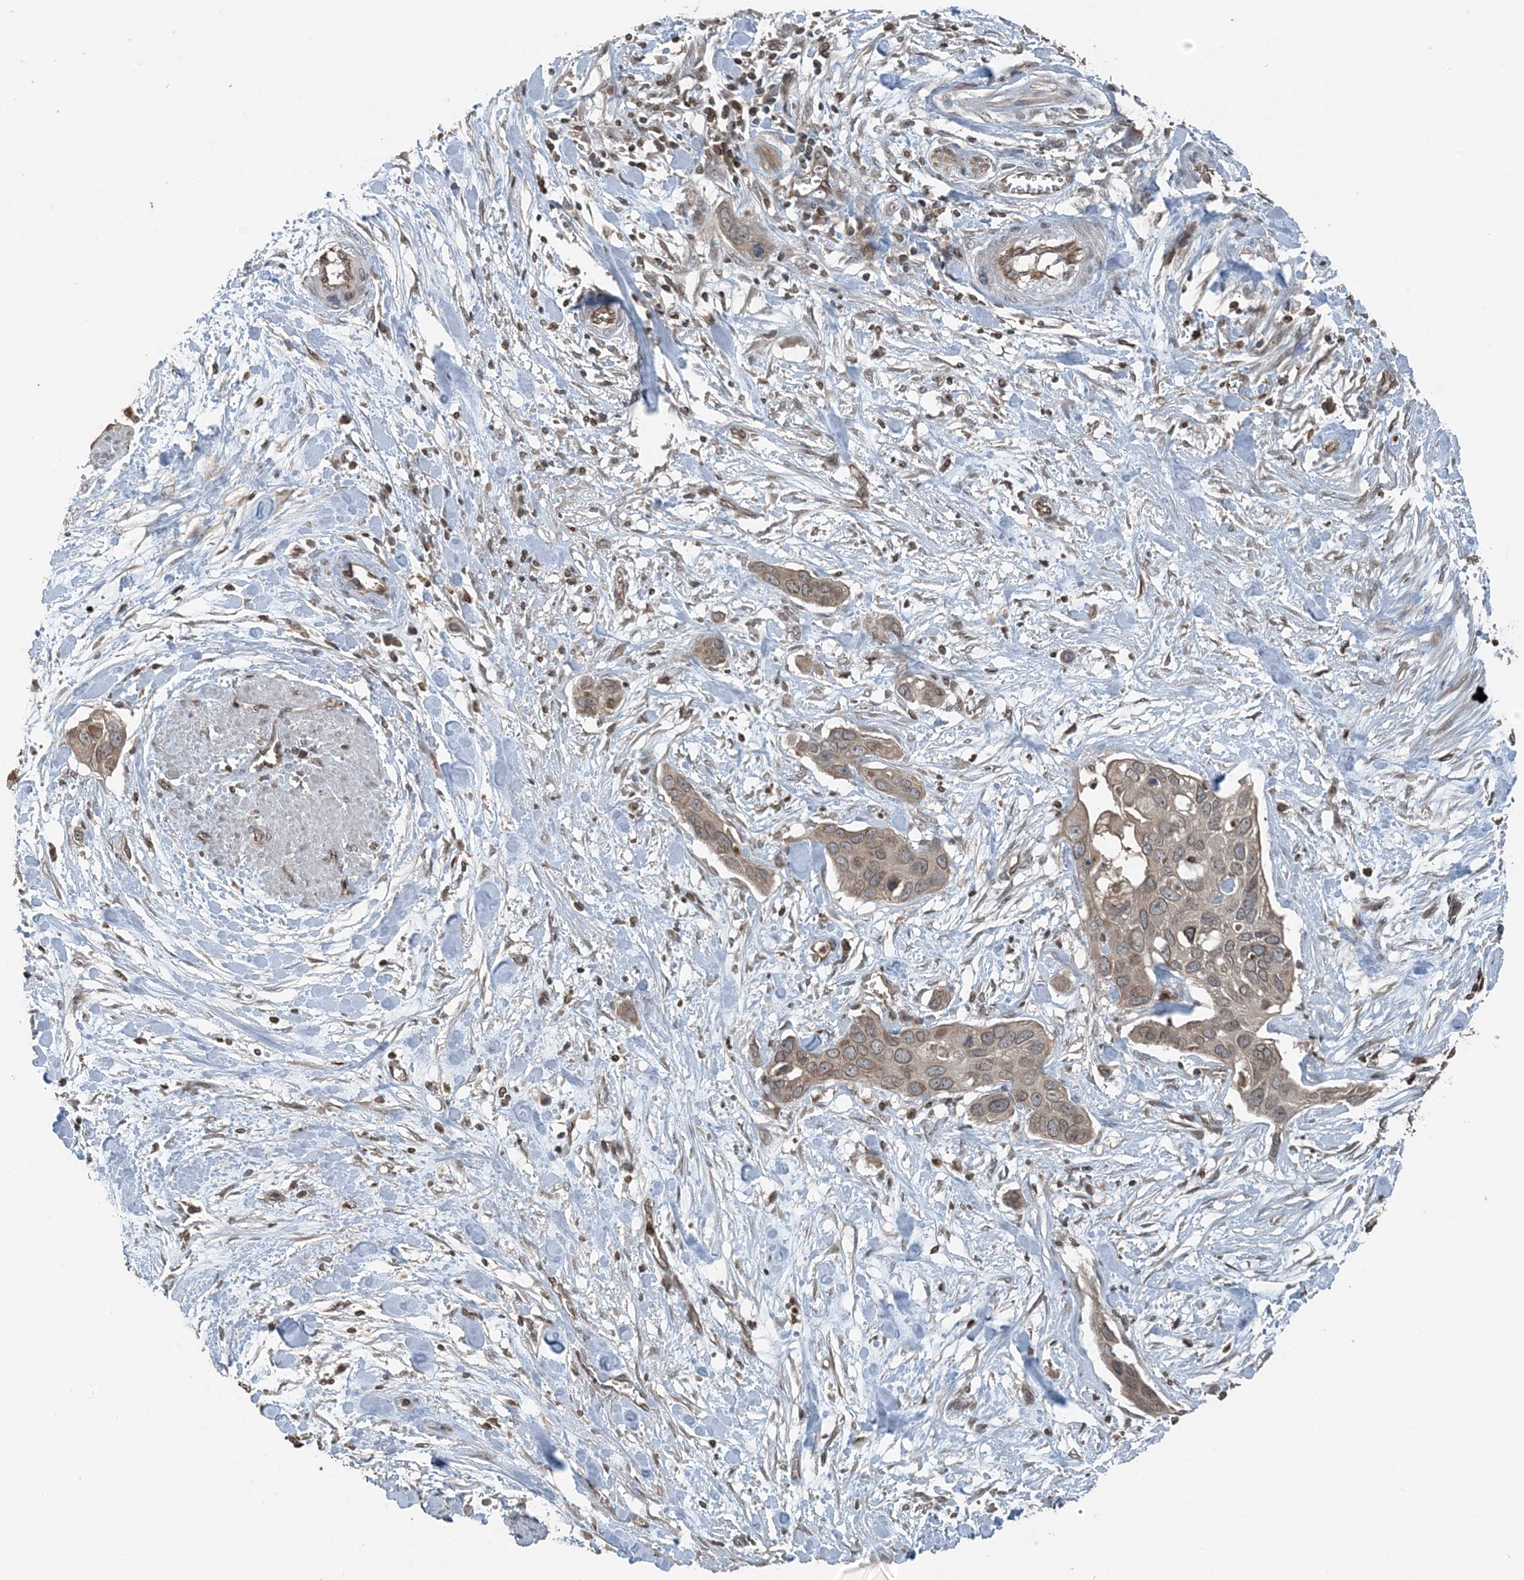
{"staining": {"intensity": "moderate", "quantity": ">75%", "location": "cytoplasmic/membranous,nuclear"}, "tissue": "pancreatic cancer", "cell_type": "Tumor cells", "image_type": "cancer", "snomed": [{"axis": "morphology", "description": "Adenocarcinoma, NOS"}, {"axis": "topography", "description": "Pancreas"}], "caption": "This micrograph shows immunohistochemistry (IHC) staining of pancreatic adenocarcinoma, with medium moderate cytoplasmic/membranous and nuclear expression in about >75% of tumor cells.", "gene": "ZFAND2B", "patient": {"sex": "female", "age": 60}}